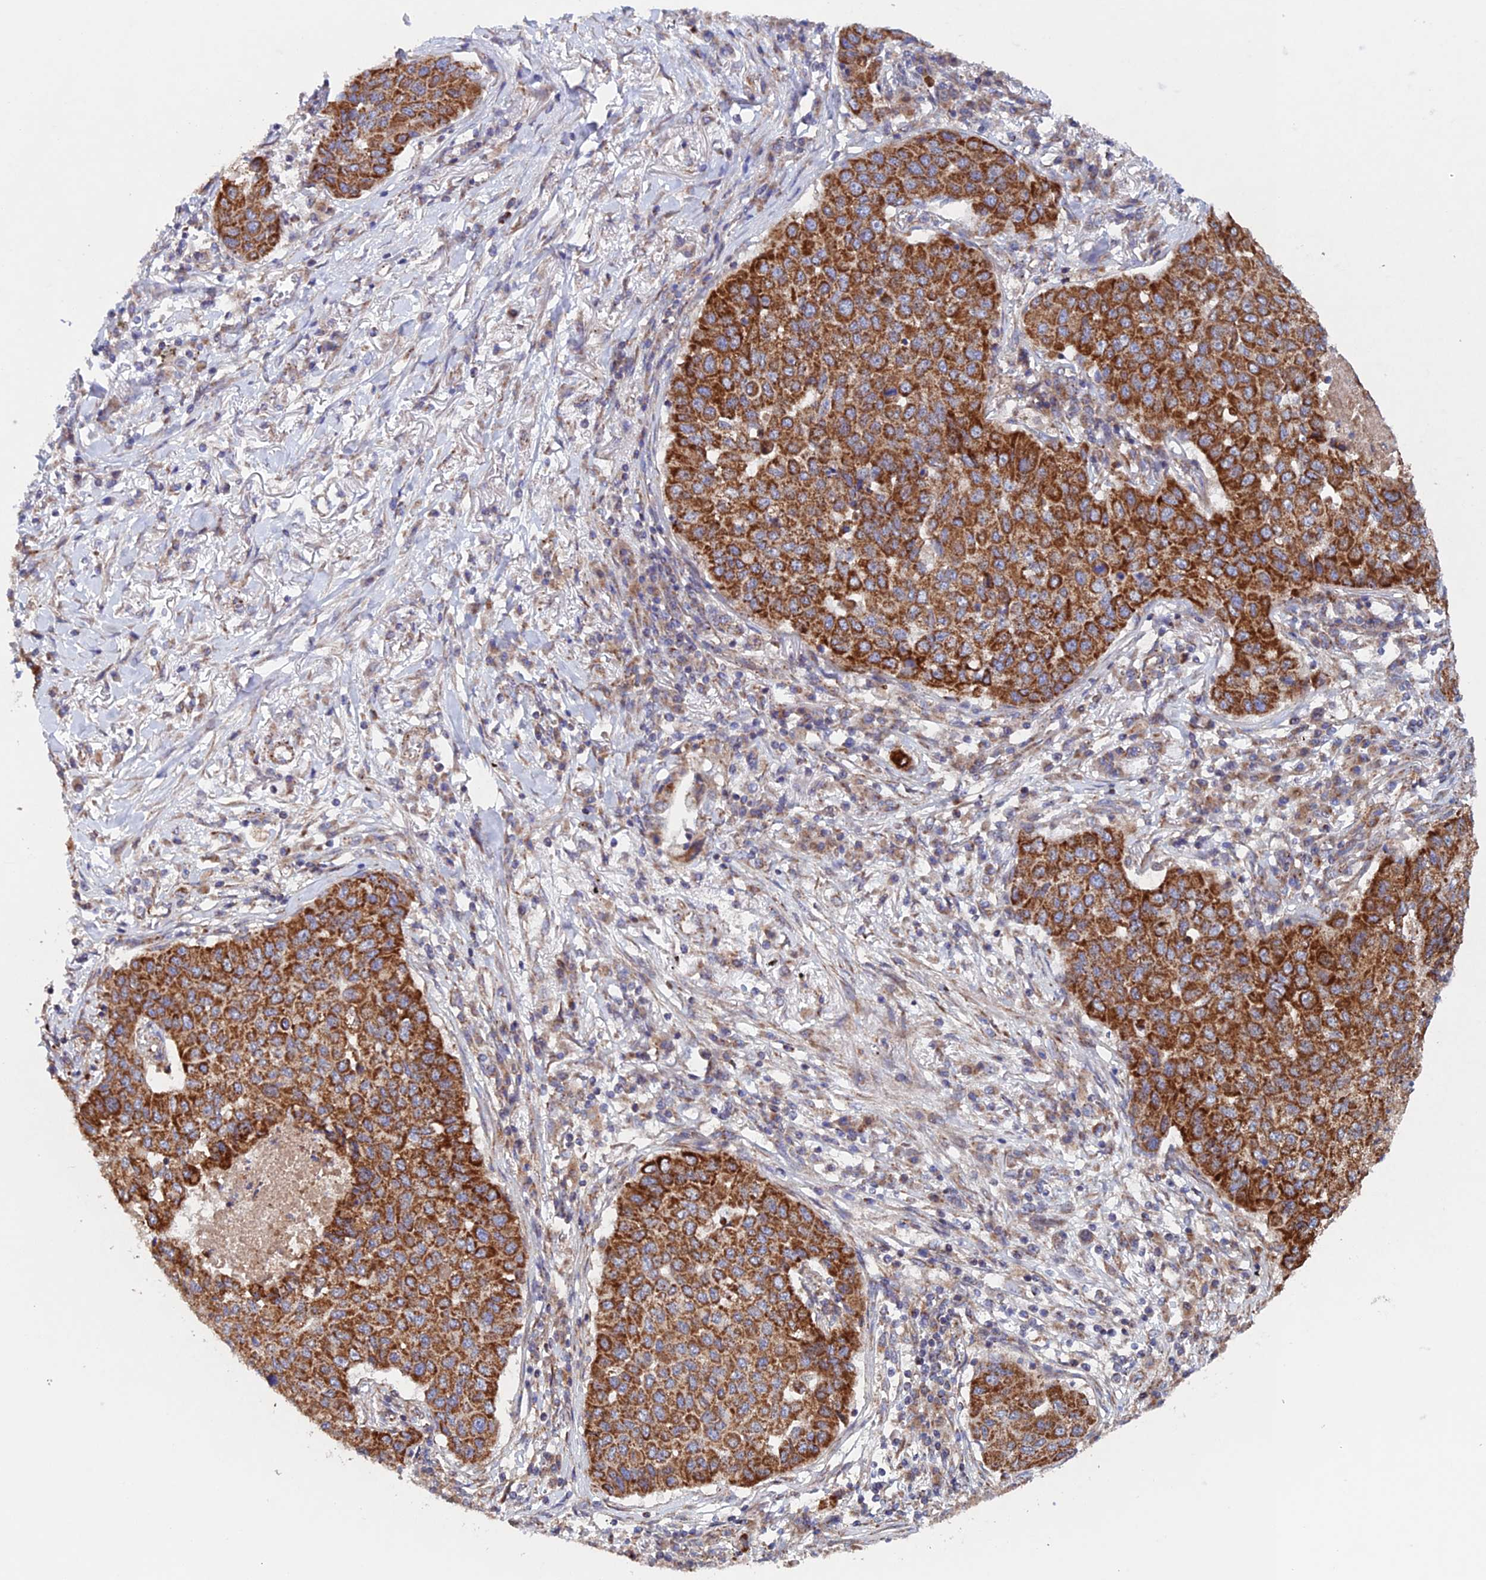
{"staining": {"intensity": "strong", "quantity": ">75%", "location": "cytoplasmic/membranous"}, "tissue": "lung cancer", "cell_type": "Tumor cells", "image_type": "cancer", "snomed": [{"axis": "morphology", "description": "Squamous cell carcinoma, NOS"}, {"axis": "topography", "description": "Lung"}], "caption": "Lung squamous cell carcinoma stained for a protein demonstrates strong cytoplasmic/membranous positivity in tumor cells.", "gene": "MRPL1", "patient": {"sex": "male", "age": 74}}